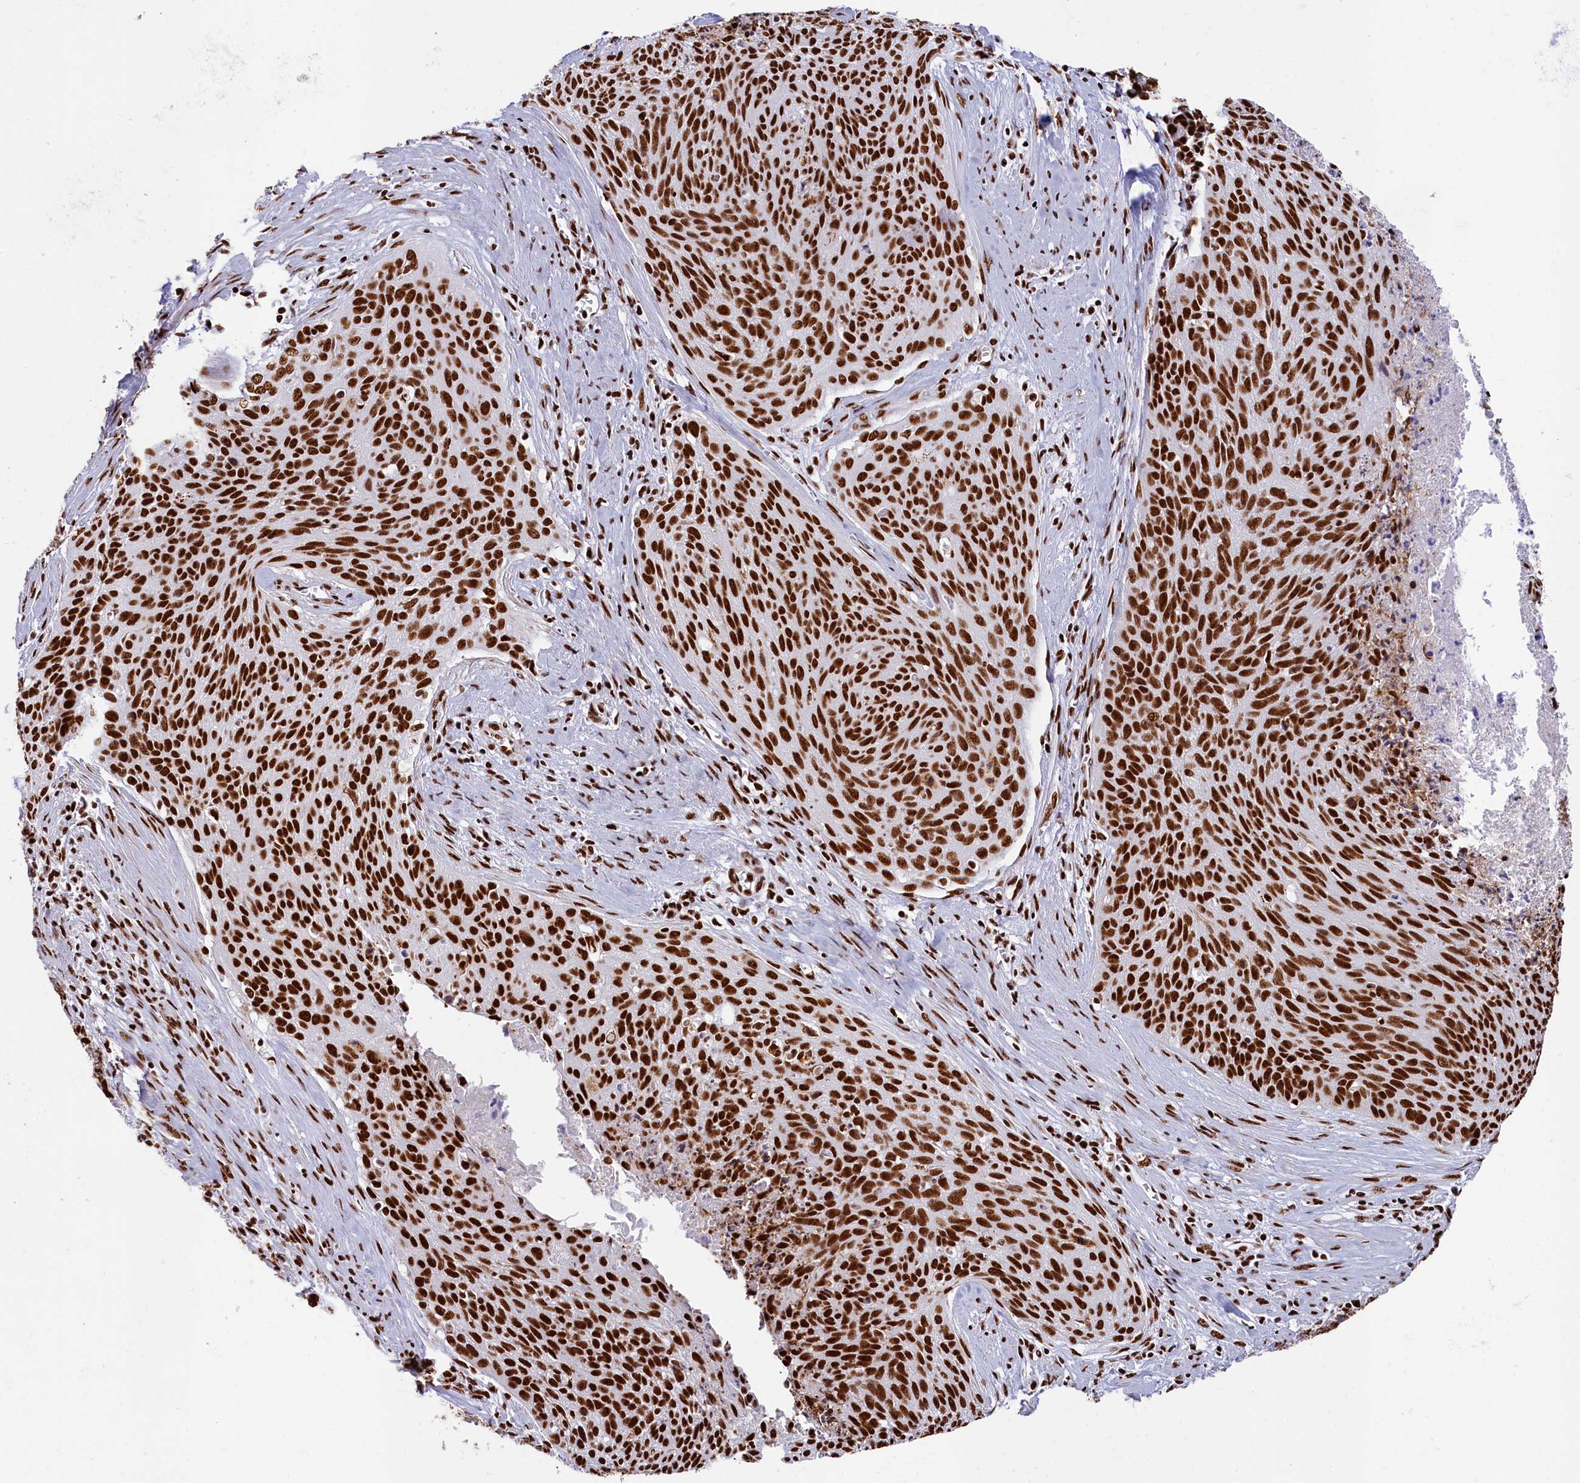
{"staining": {"intensity": "strong", "quantity": ">75%", "location": "nuclear"}, "tissue": "cervical cancer", "cell_type": "Tumor cells", "image_type": "cancer", "snomed": [{"axis": "morphology", "description": "Squamous cell carcinoma, NOS"}, {"axis": "topography", "description": "Cervix"}], "caption": "The immunohistochemical stain shows strong nuclear staining in tumor cells of cervical squamous cell carcinoma tissue. (DAB IHC, brown staining for protein, blue staining for nuclei).", "gene": "SNRNP70", "patient": {"sex": "female", "age": 55}}